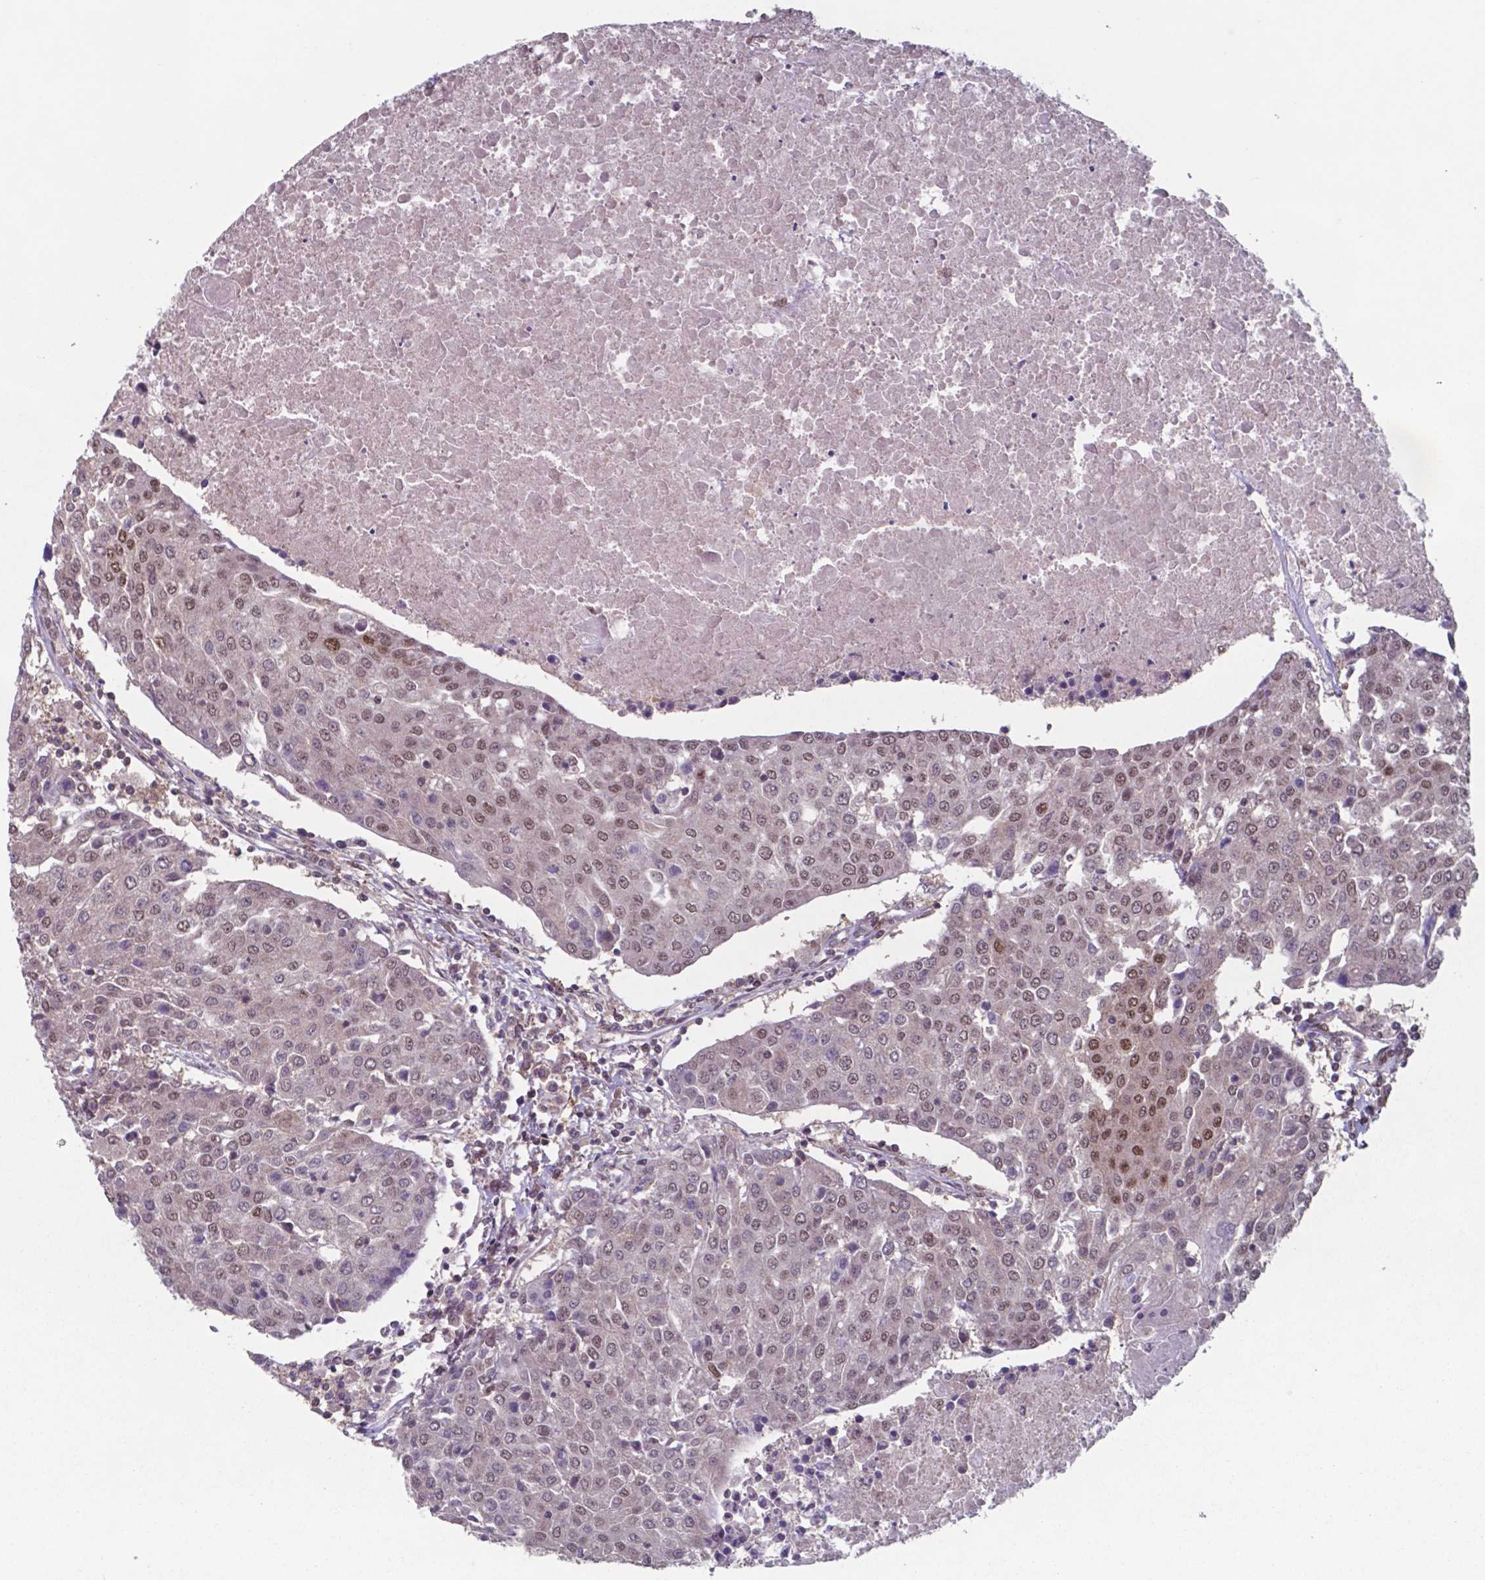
{"staining": {"intensity": "moderate", "quantity": "<25%", "location": "nuclear"}, "tissue": "urothelial cancer", "cell_type": "Tumor cells", "image_type": "cancer", "snomed": [{"axis": "morphology", "description": "Urothelial carcinoma, High grade"}, {"axis": "topography", "description": "Urinary bladder"}], "caption": "Brown immunohistochemical staining in urothelial cancer shows moderate nuclear positivity in about <25% of tumor cells. The staining was performed using DAB, with brown indicating positive protein expression. Nuclei are stained blue with hematoxylin.", "gene": "UBA1", "patient": {"sex": "female", "age": 85}}